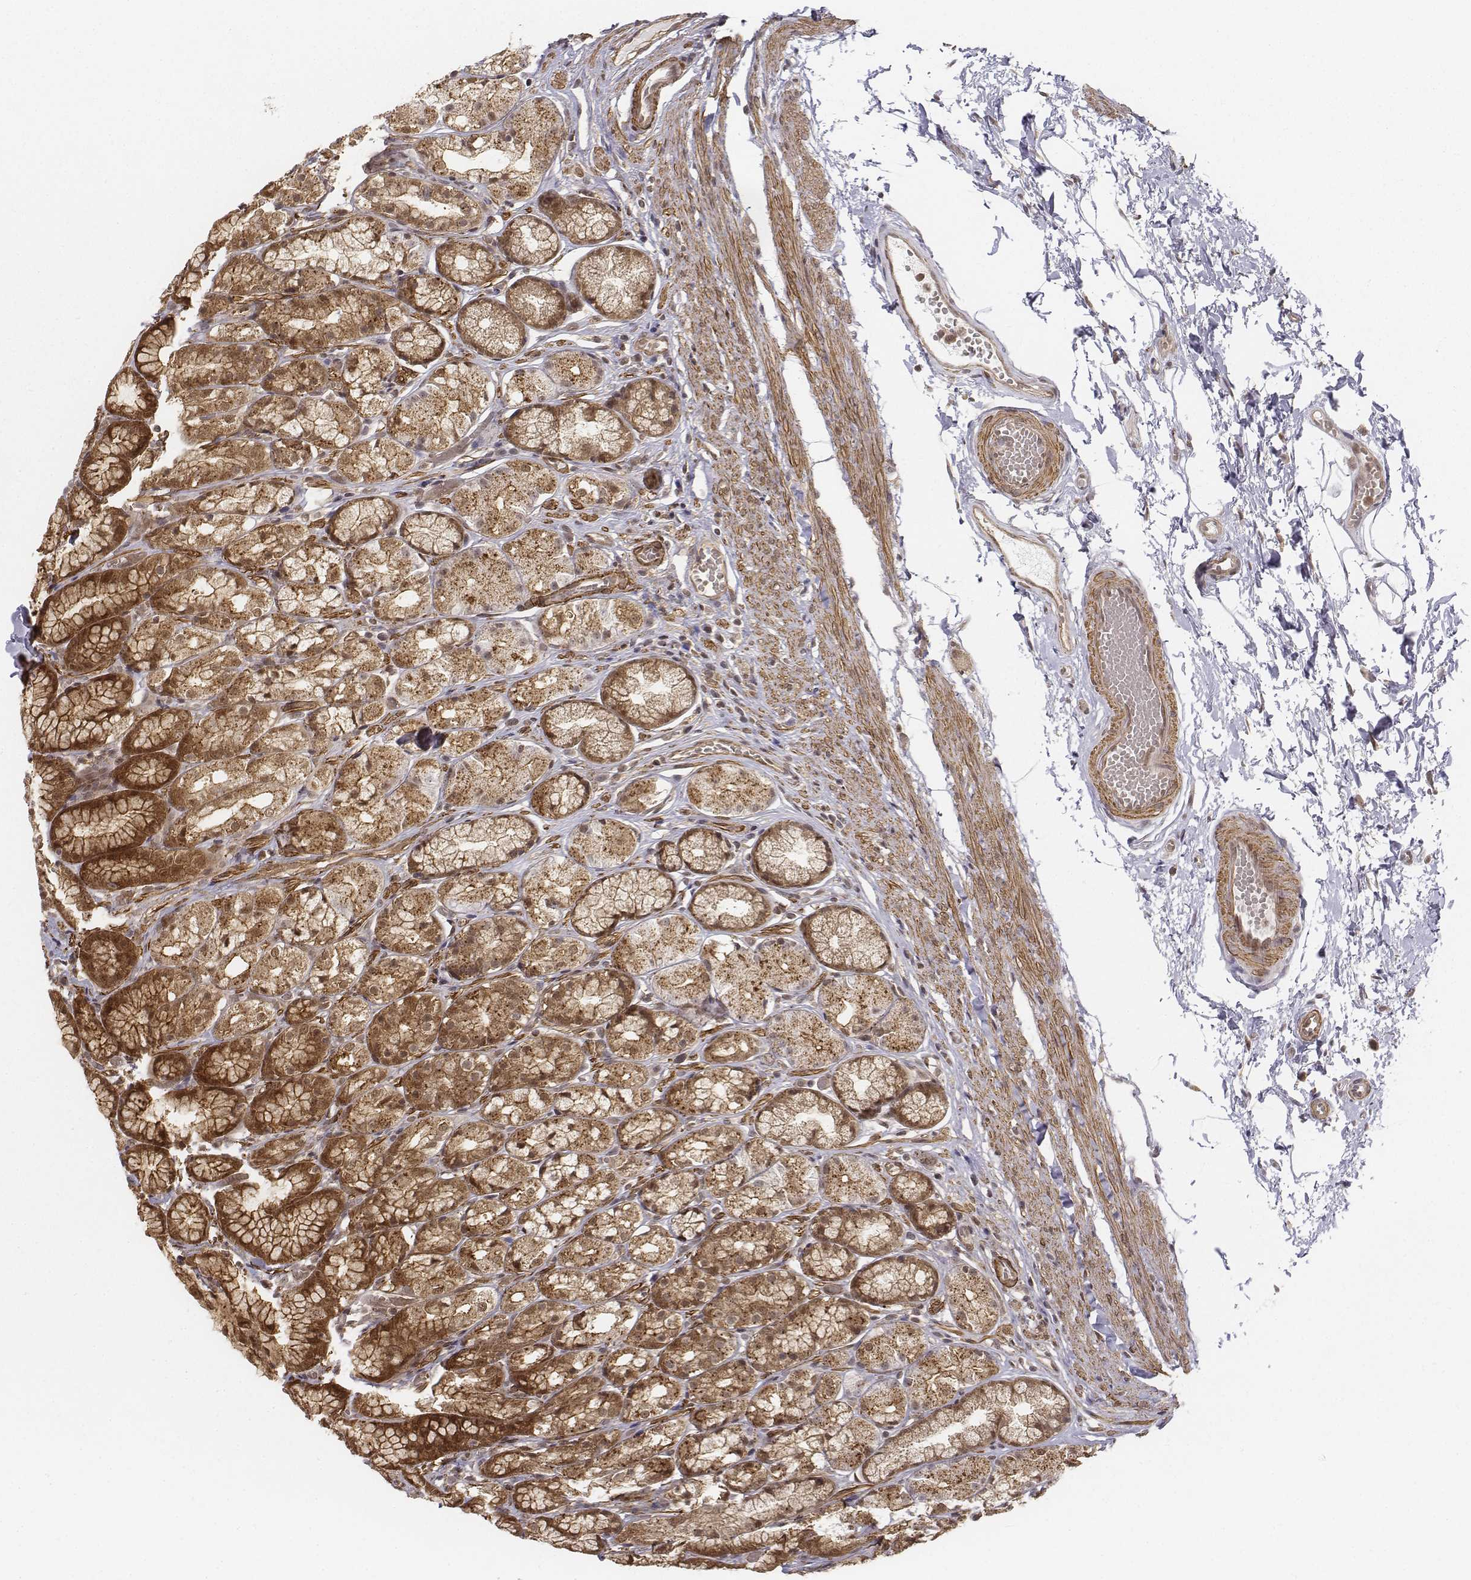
{"staining": {"intensity": "strong", "quantity": ">75%", "location": "cytoplasmic/membranous,nuclear"}, "tissue": "stomach", "cell_type": "Glandular cells", "image_type": "normal", "snomed": [{"axis": "morphology", "description": "Normal tissue, NOS"}, {"axis": "topography", "description": "Stomach"}], "caption": "An immunohistochemistry (IHC) histopathology image of benign tissue is shown. Protein staining in brown shows strong cytoplasmic/membranous,nuclear positivity in stomach within glandular cells. (IHC, brightfield microscopy, high magnification).", "gene": "ZFYVE19", "patient": {"sex": "male", "age": 70}}